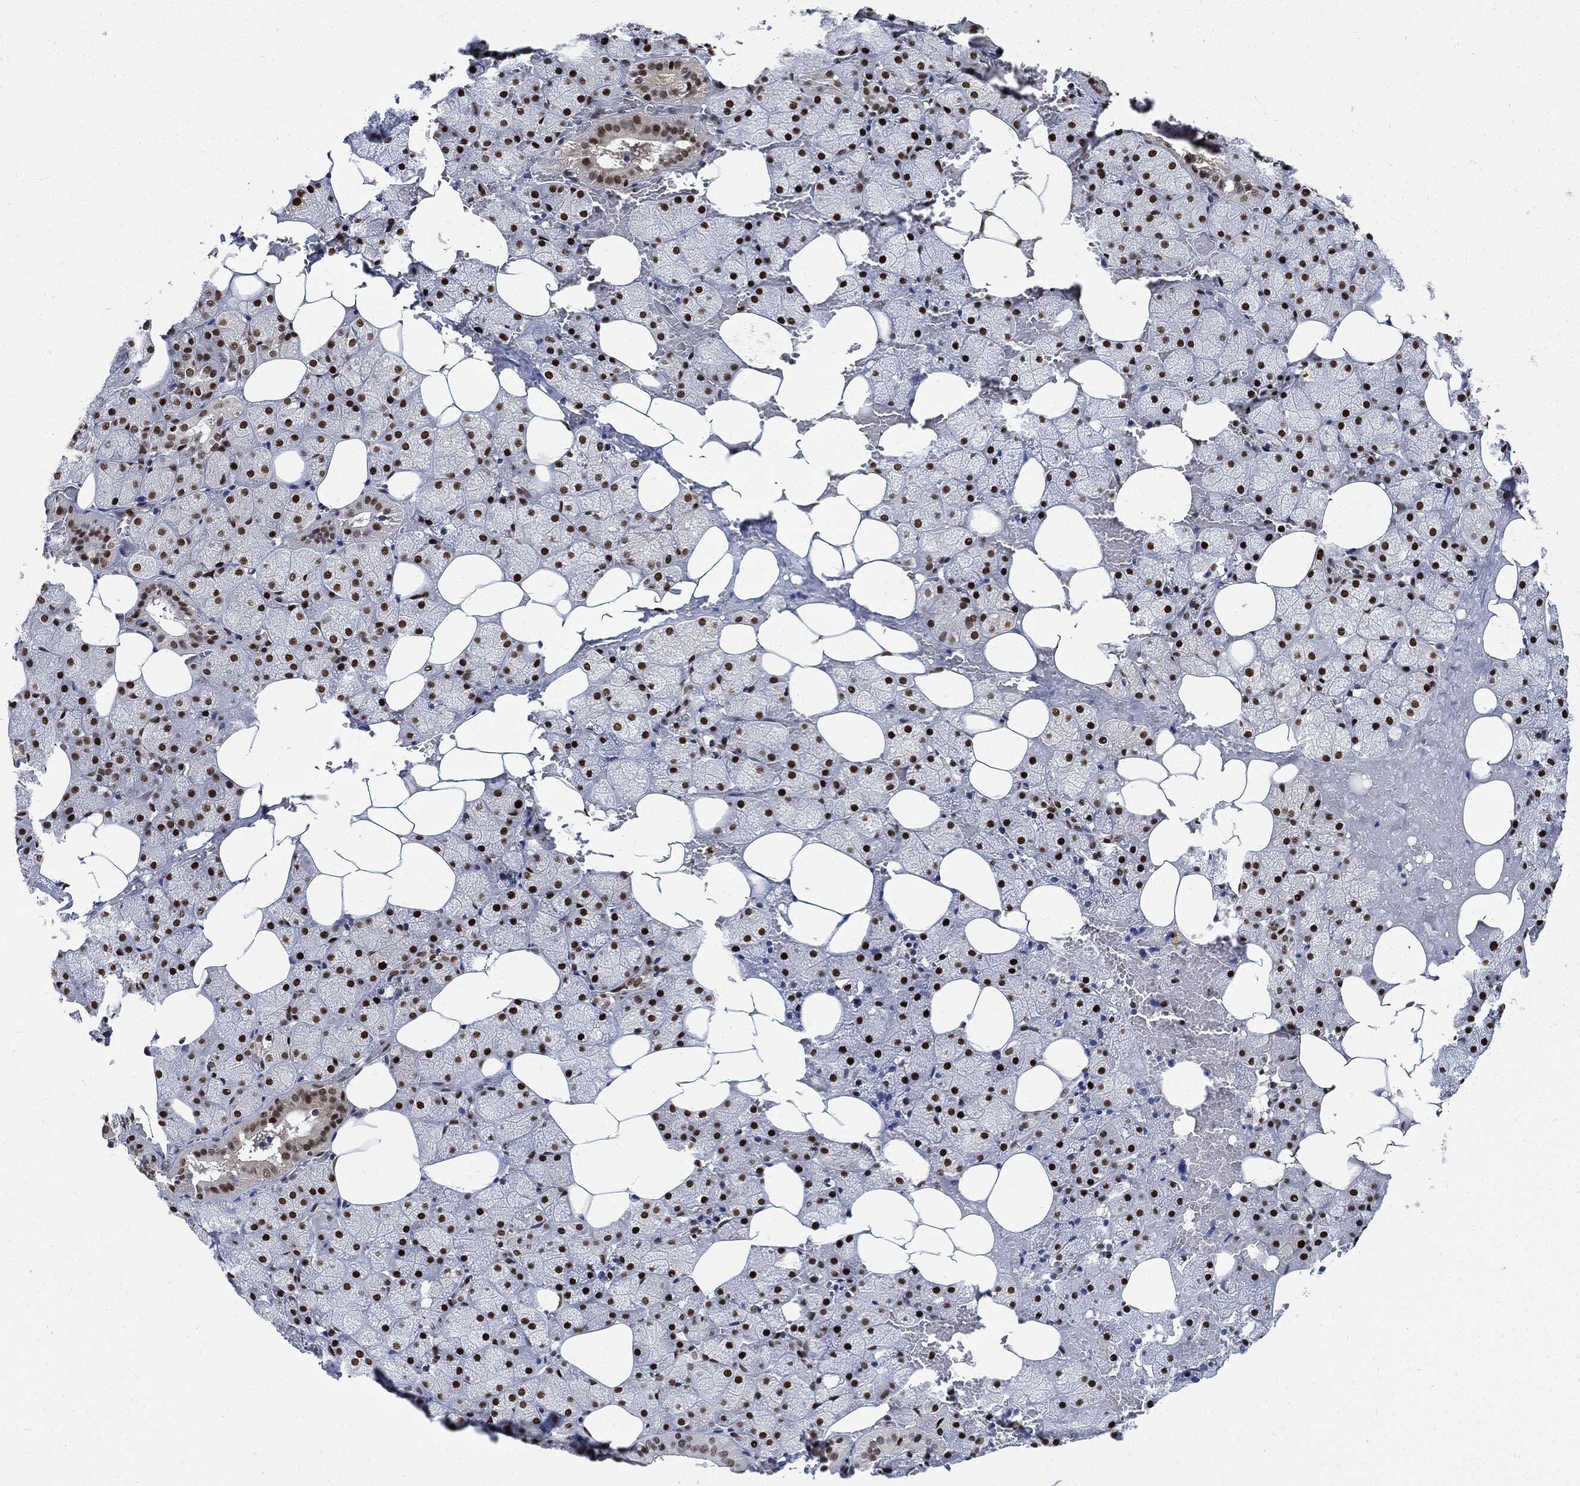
{"staining": {"intensity": "strong", "quantity": ">75%", "location": "nuclear"}, "tissue": "salivary gland", "cell_type": "Glandular cells", "image_type": "normal", "snomed": [{"axis": "morphology", "description": "Normal tissue, NOS"}, {"axis": "topography", "description": "Salivary gland"}], "caption": "Glandular cells reveal strong nuclear positivity in about >75% of cells in unremarkable salivary gland. The protein of interest is shown in brown color, while the nuclei are stained blue.", "gene": "PCNA", "patient": {"sex": "male", "age": 38}}